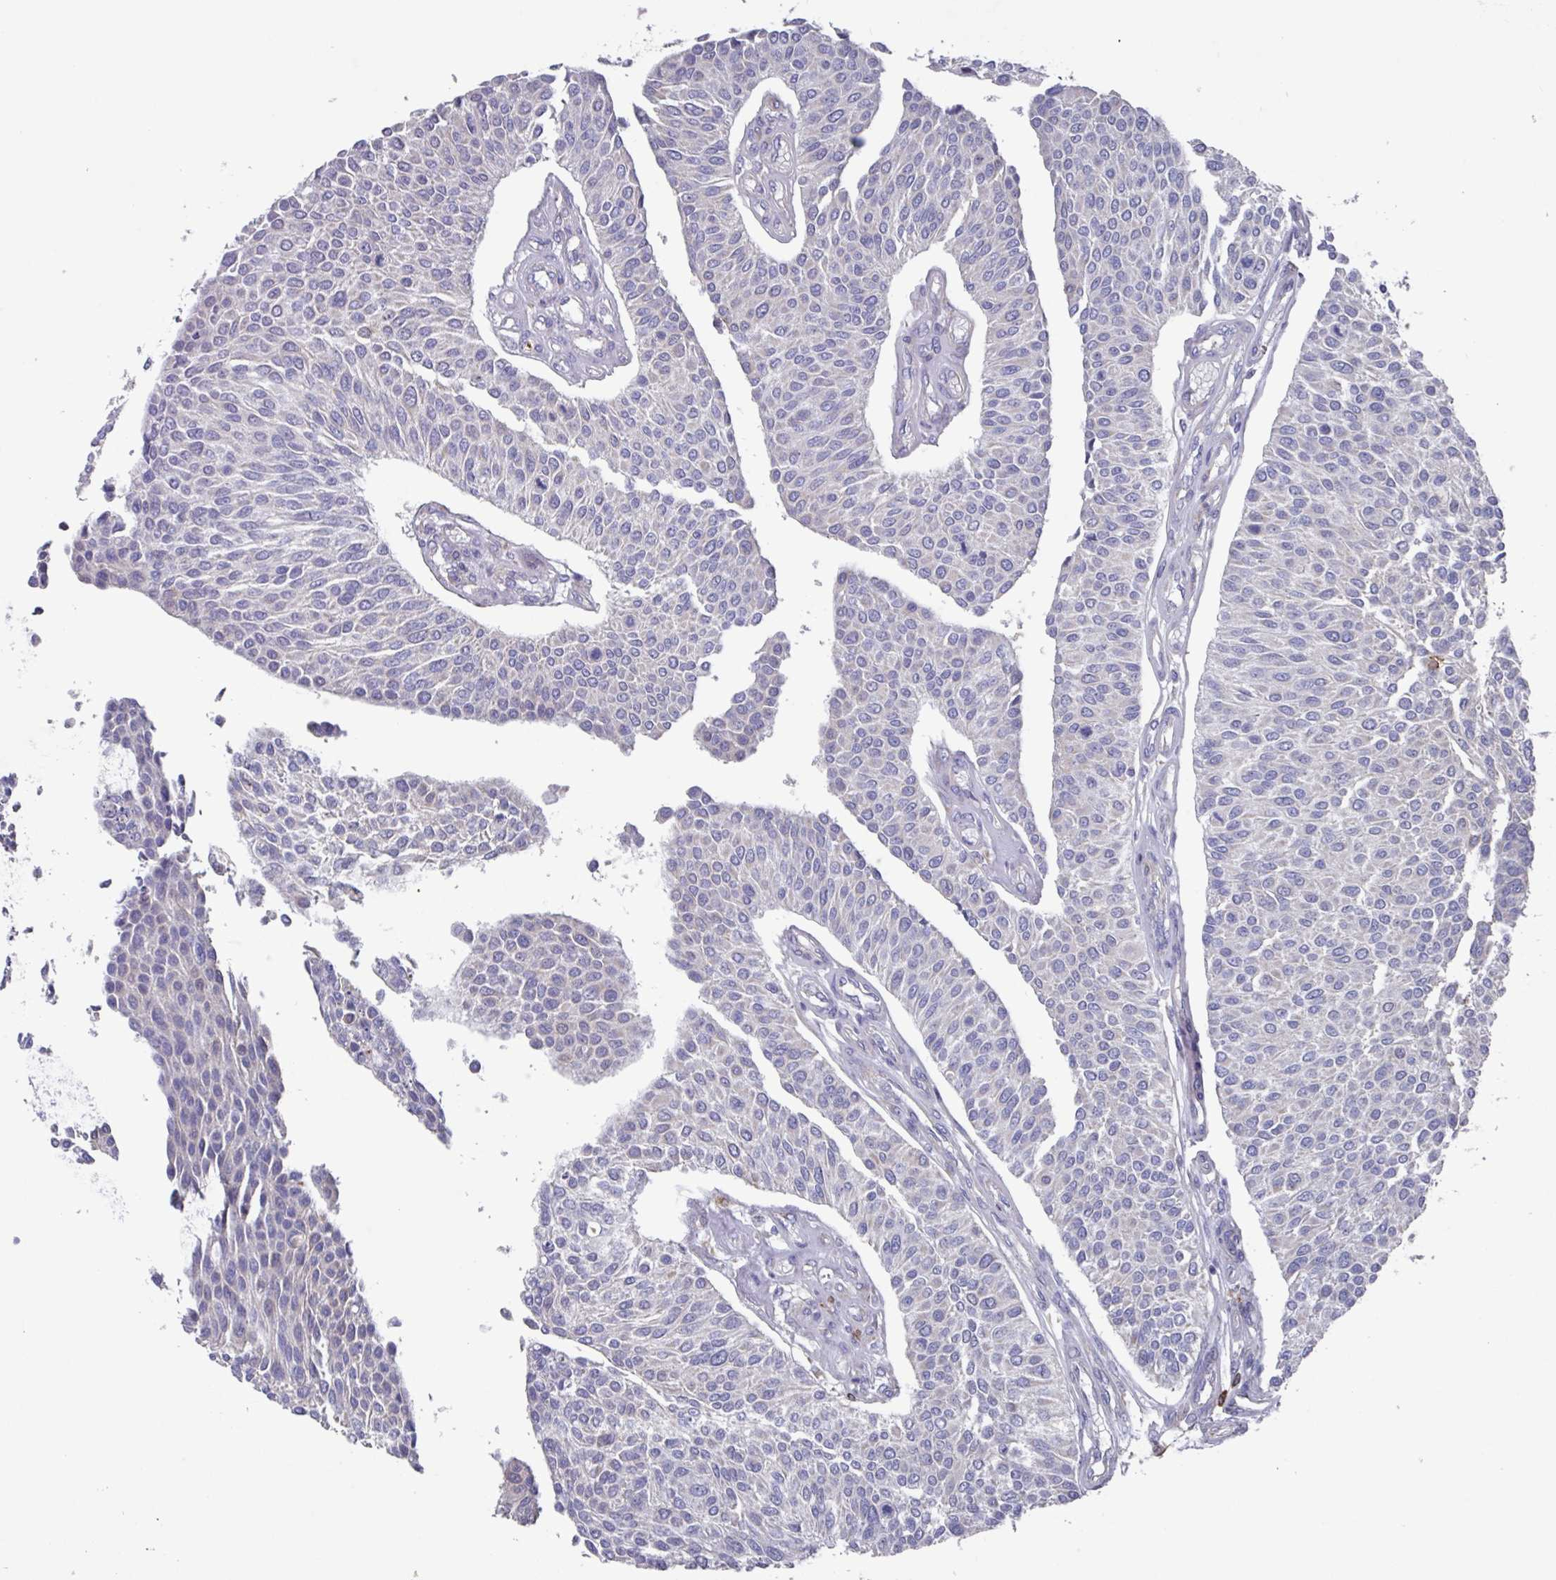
{"staining": {"intensity": "negative", "quantity": "none", "location": "none"}, "tissue": "urothelial cancer", "cell_type": "Tumor cells", "image_type": "cancer", "snomed": [{"axis": "morphology", "description": "Urothelial carcinoma, NOS"}, {"axis": "topography", "description": "Urinary bladder"}], "caption": "Immunohistochemistry of urothelial cancer exhibits no staining in tumor cells. (Brightfield microscopy of DAB (3,3'-diaminobenzidine) IHC at high magnification).", "gene": "UQCC2", "patient": {"sex": "male", "age": 55}}